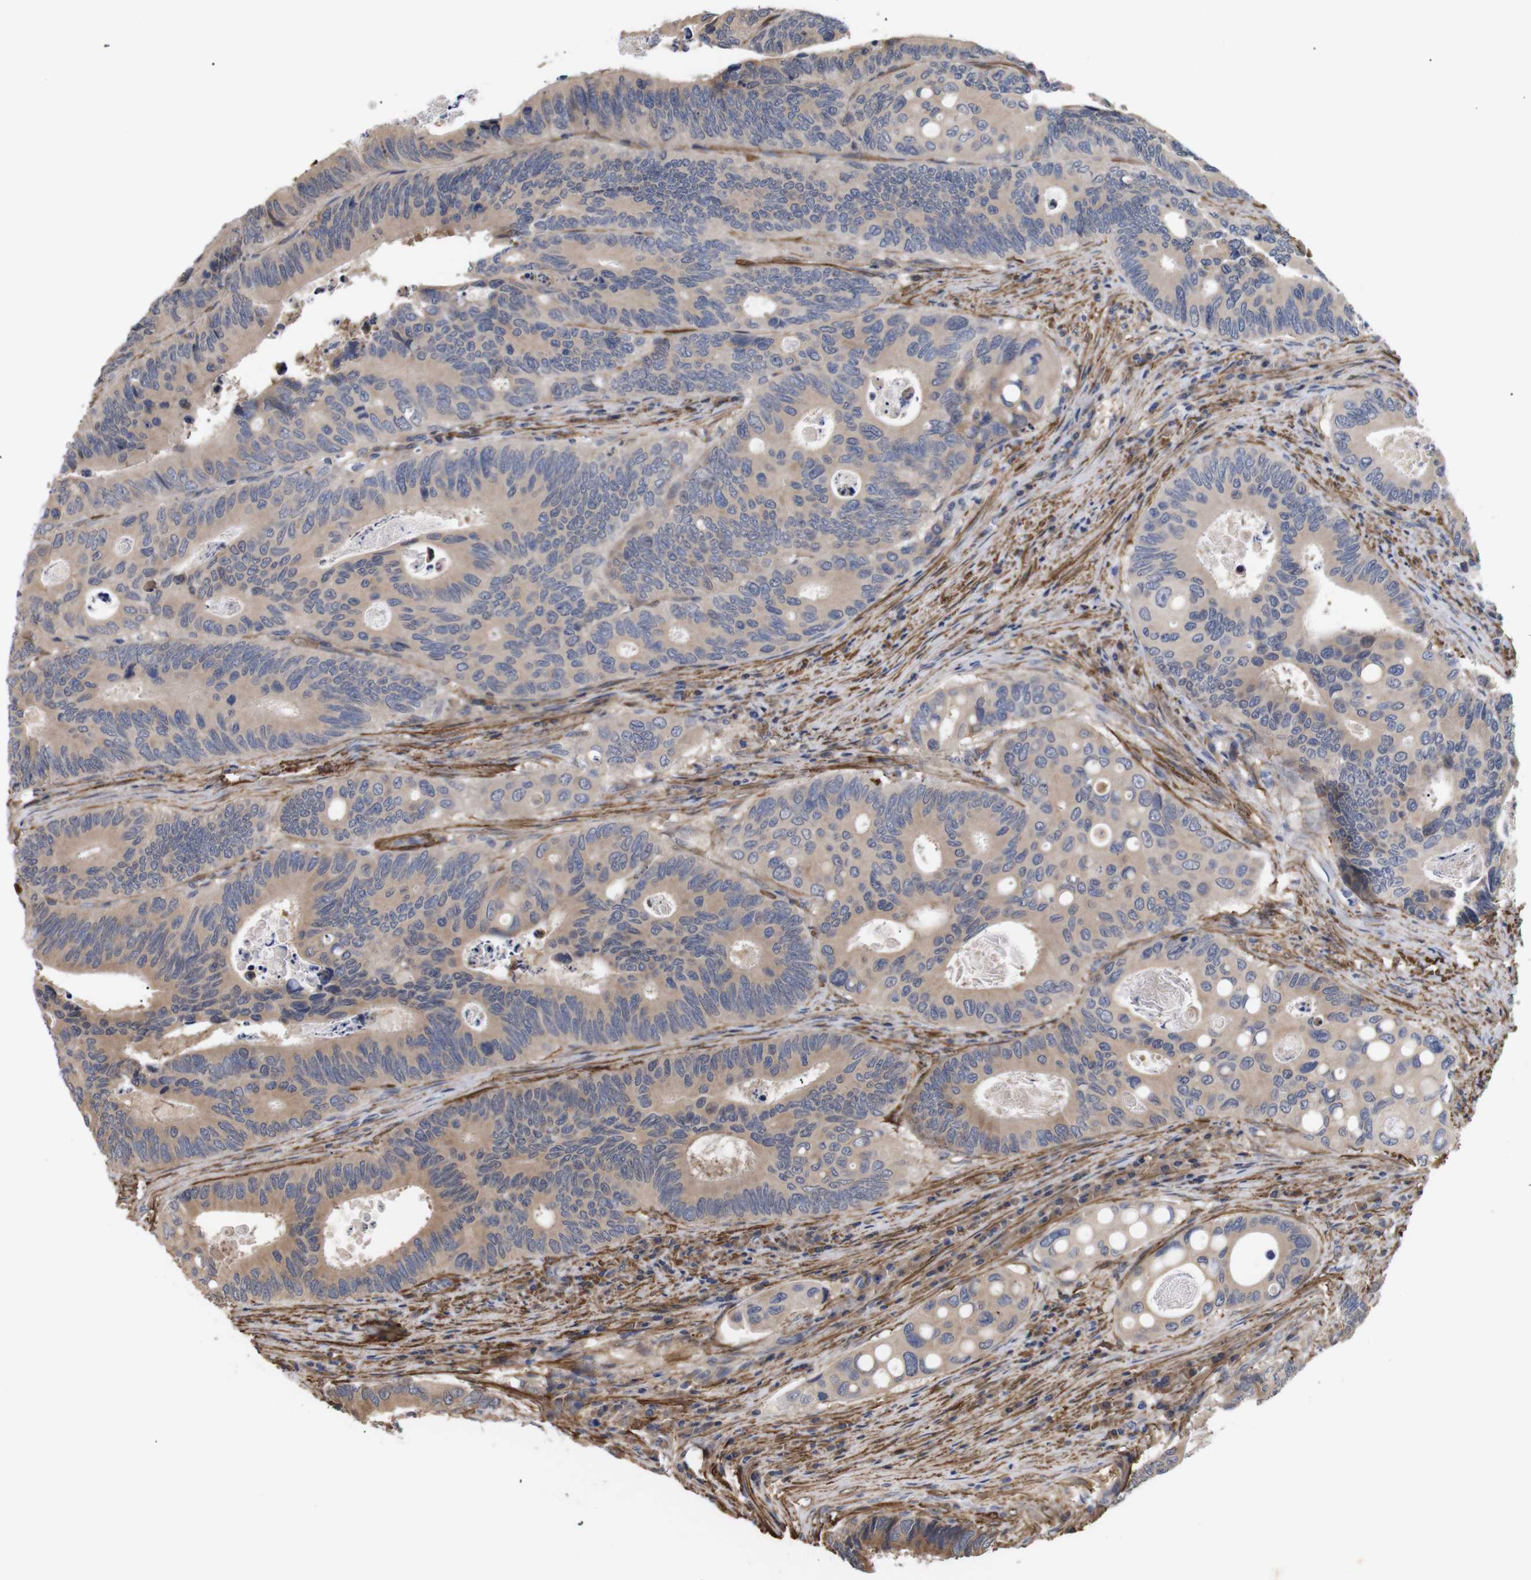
{"staining": {"intensity": "weak", "quantity": "25%-75%", "location": "cytoplasmic/membranous"}, "tissue": "colorectal cancer", "cell_type": "Tumor cells", "image_type": "cancer", "snomed": [{"axis": "morphology", "description": "Inflammation, NOS"}, {"axis": "morphology", "description": "Adenocarcinoma, NOS"}, {"axis": "topography", "description": "Colon"}], "caption": "Protein expression analysis of colorectal adenocarcinoma exhibits weak cytoplasmic/membranous positivity in about 25%-75% of tumor cells. Immunohistochemistry (ihc) stains the protein of interest in brown and the nuclei are stained blue.", "gene": "PDLIM5", "patient": {"sex": "male", "age": 72}}